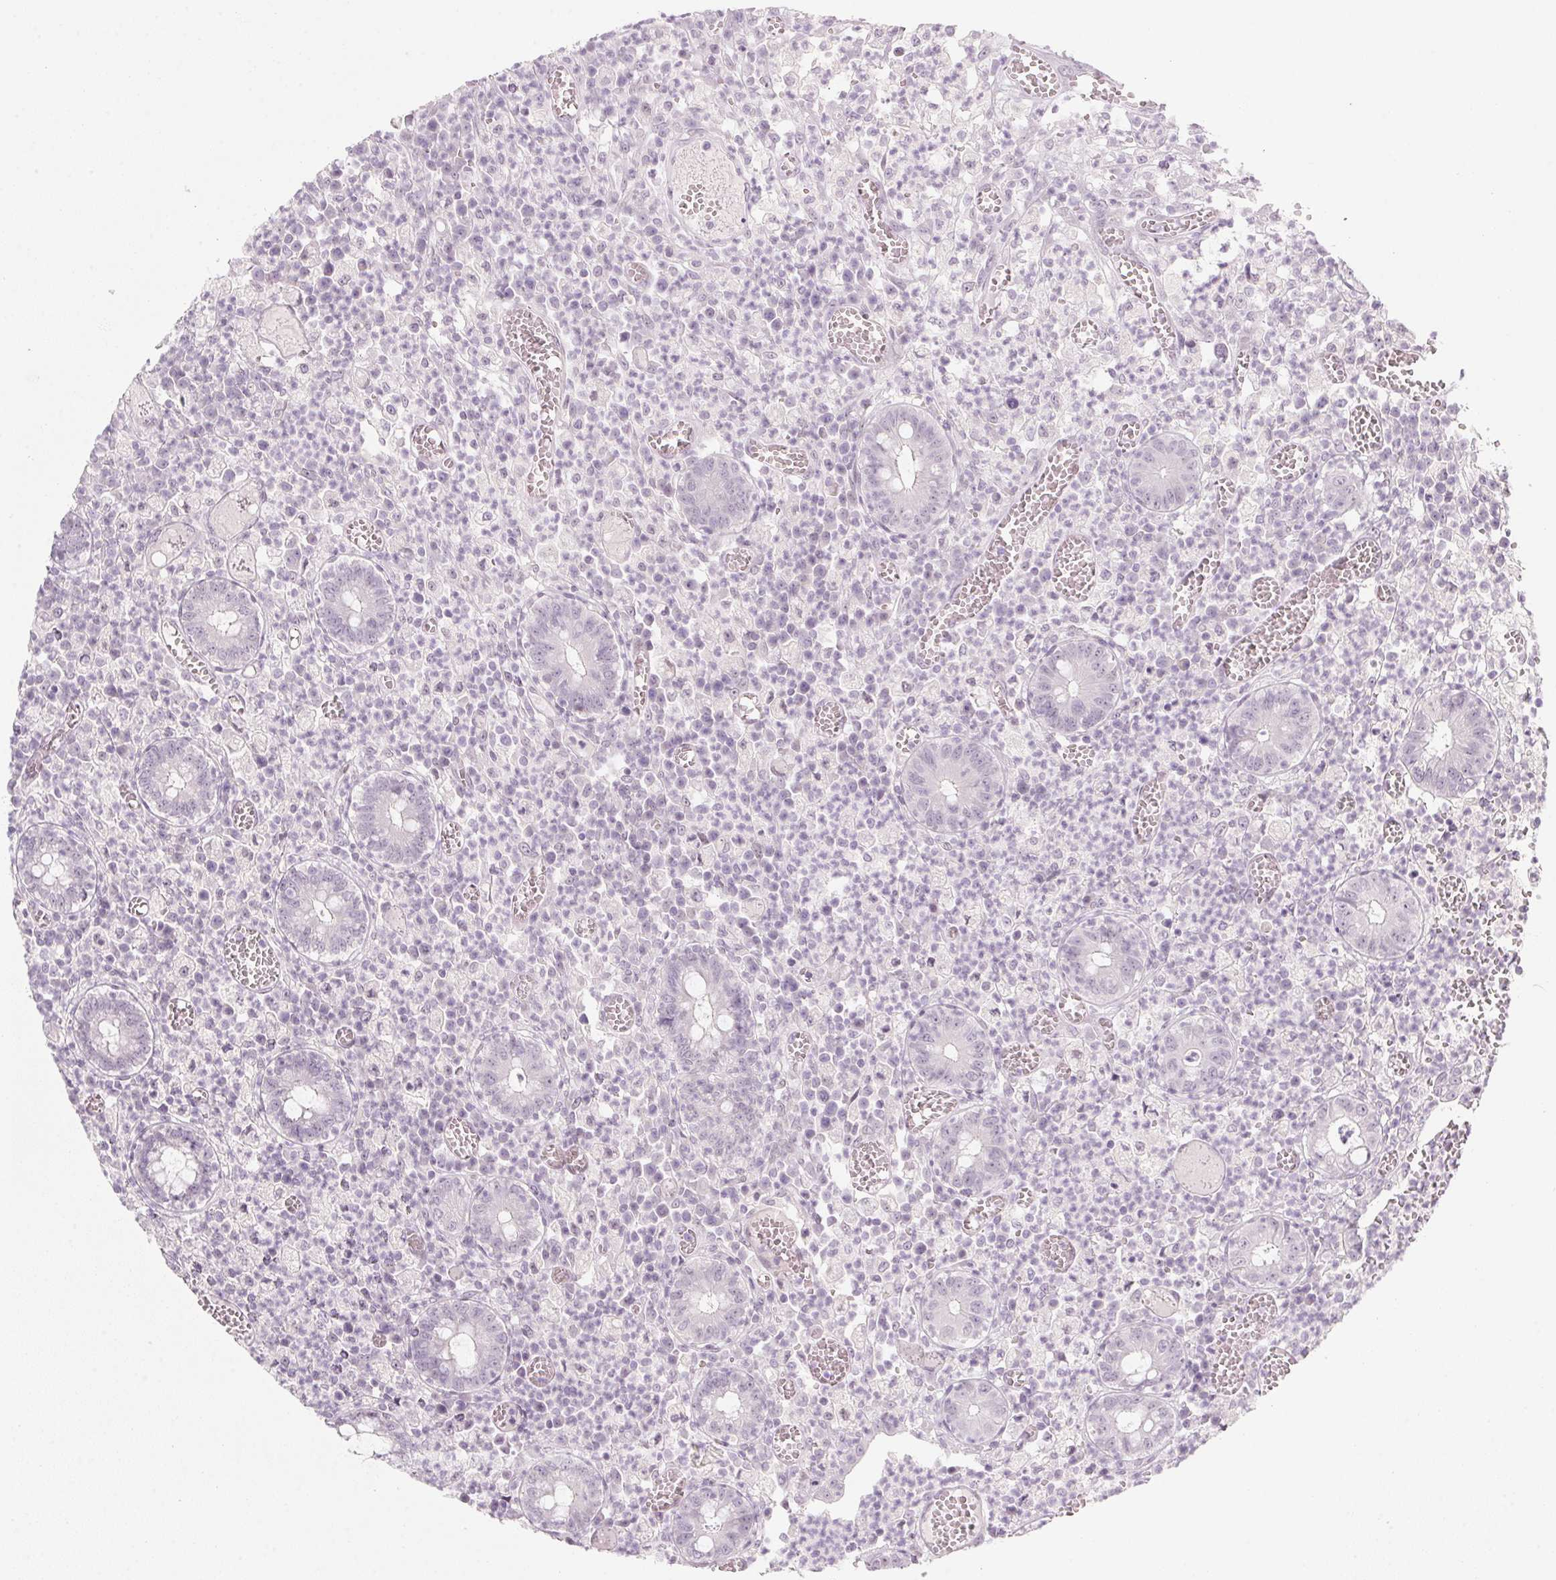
{"staining": {"intensity": "negative", "quantity": "none", "location": "none"}, "tissue": "colorectal cancer", "cell_type": "Tumor cells", "image_type": "cancer", "snomed": [{"axis": "morphology", "description": "Normal tissue, NOS"}, {"axis": "morphology", "description": "Adenocarcinoma, NOS"}, {"axis": "topography", "description": "Colon"}], "caption": "Colorectal cancer stained for a protein using IHC displays no expression tumor cells.", "gene": "KCNQ2", "patient": {"sex": "male", "age": 65}}